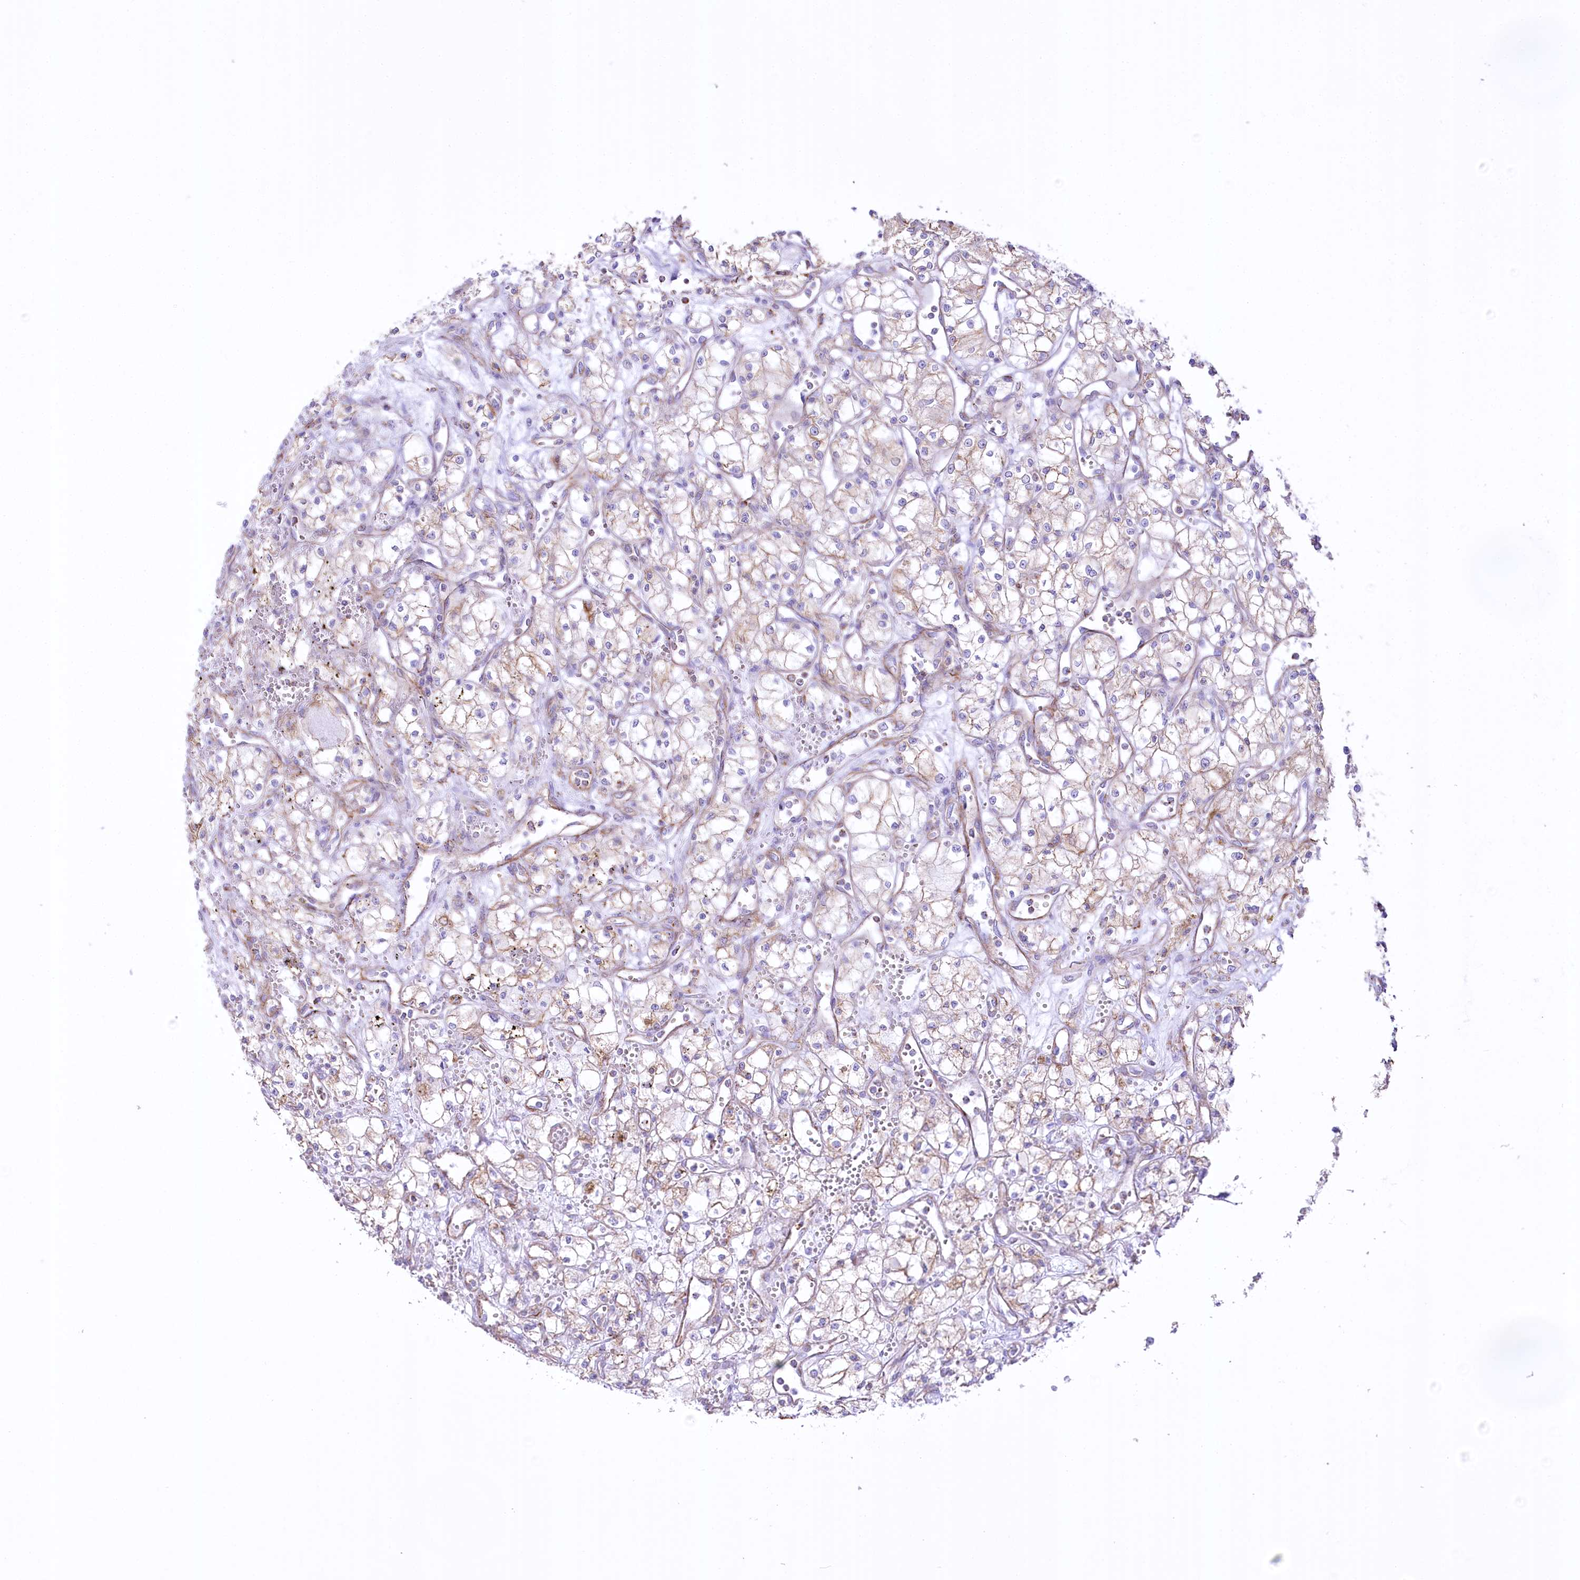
{"staining": {"intensity": "negative", "quantity": "none", "location": "none"}, "tissue": "renal cancer", "cell_type": "Tumor cells", "image_type": "cancer", "snomed": [{"axis": "morphology", "description": "Adenocarcinoma, NOS"}, {"axis": "topography", "description": "Kidney"}], "caption": "This is an IHC histopathology image of human adenocarcinoma (renal). There is no staining in tumor cells.", "gene": "FAM216A", "patient": {"sex": "male", "age": 59}}